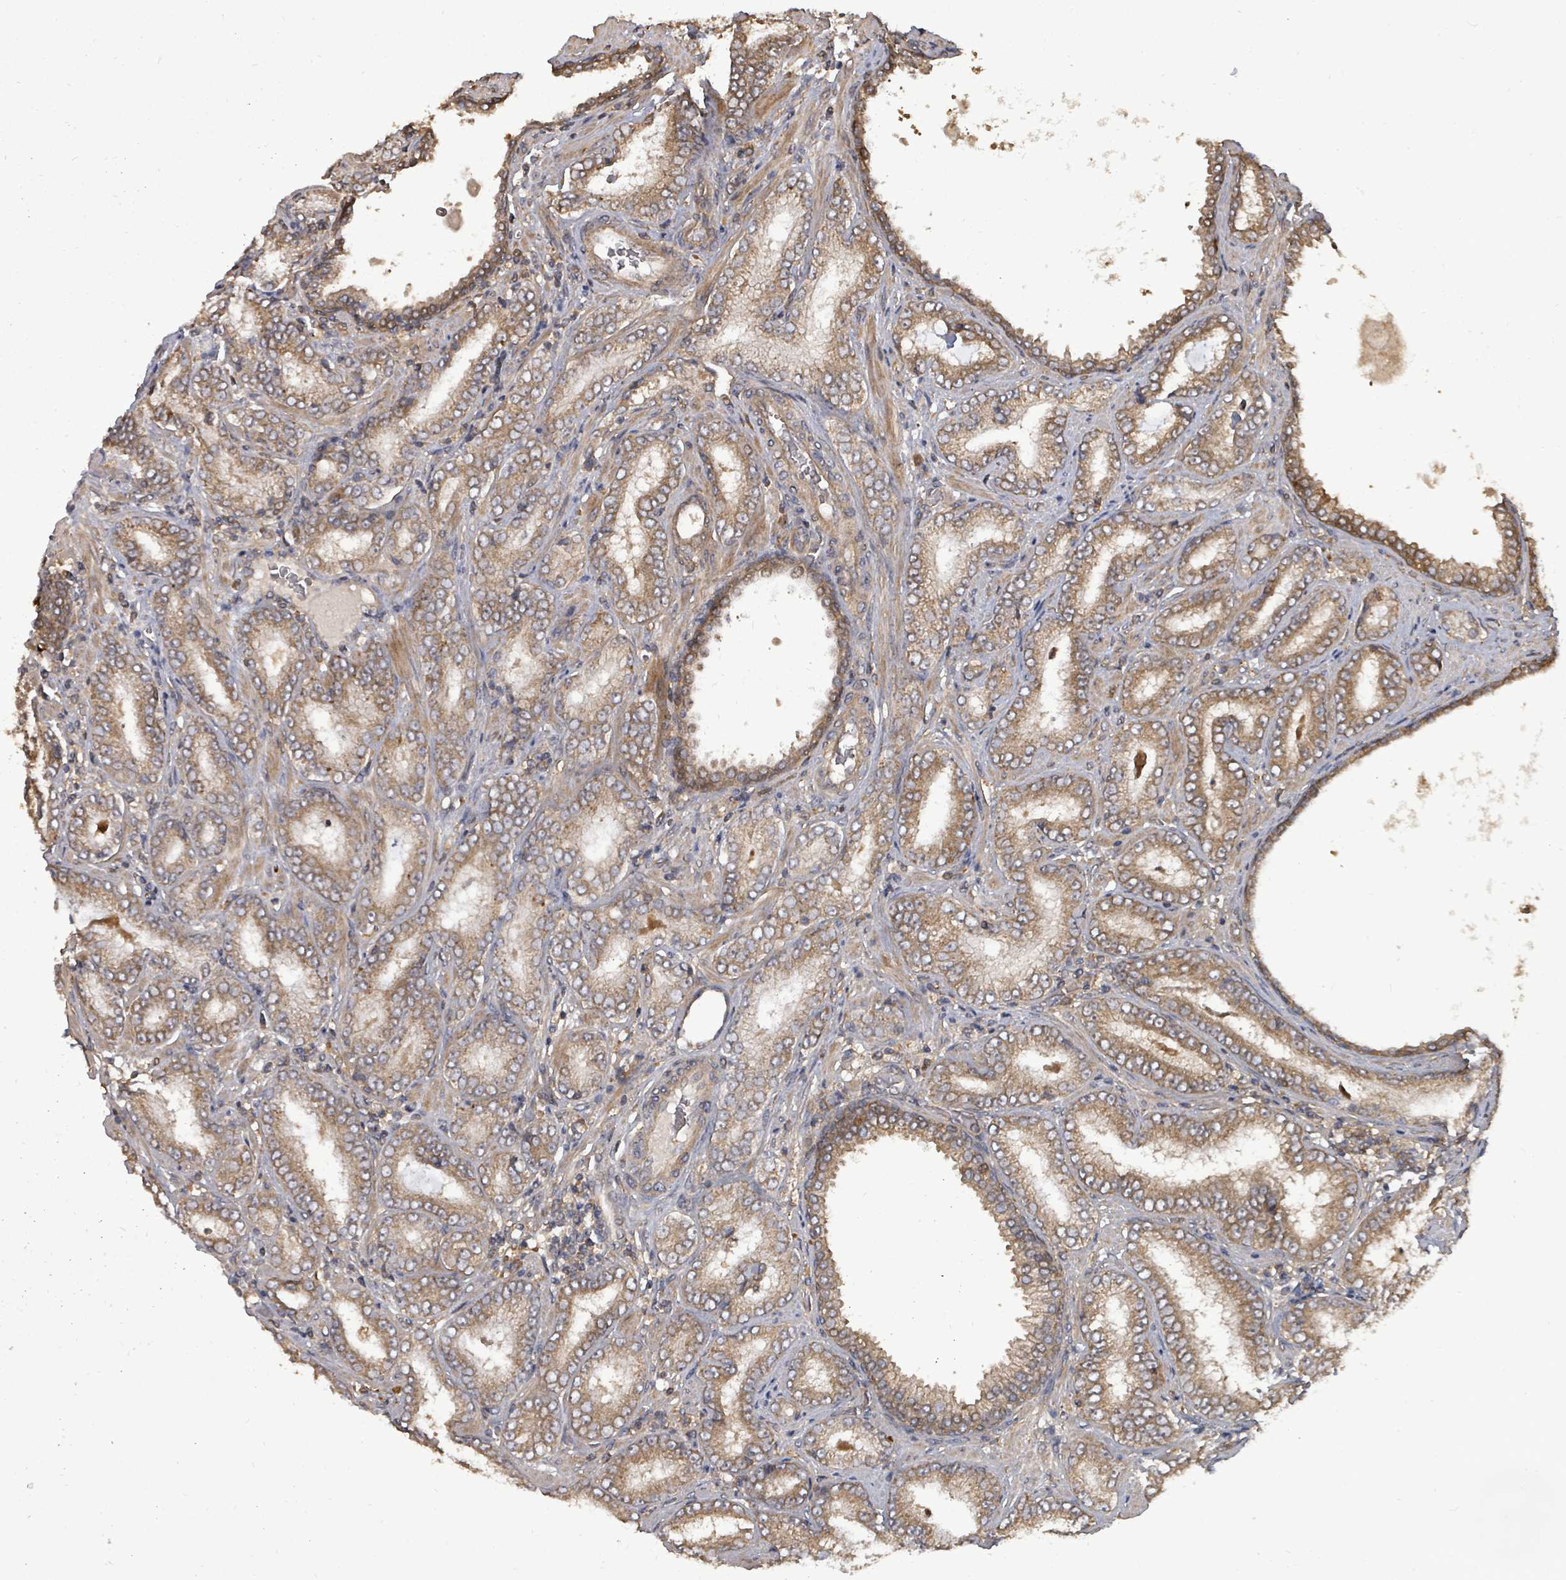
{"staining": {"intensity": "moderate", "quantity": ">75%", "location": "cytoplasmic/membranous"}, "tissue": "prostate cancer", "cell_type": "Tumor cells", "image_type": "cancer", "snomed": [{"axis": "morphology", "description": "Adenocarcinoma, High grade"}, {"axis": "topography", "description": "Prostate"}], "caption": "IHC staining of high-grade adenocarcinoma (prostate), which displays medium levels of moderate cytoplasmic/membranous expression in approximately >75% of tumor cells indicating moderate cytoplasmic/membranous protein expression. The staining was performed using DAB (3,3'-diaminobenzidine) (brown) for protein detection and nuclei were counterstained in hematoxylin (blue).", "gene": "EIF3C", "patient": {"sex": "male", "age": 72}}